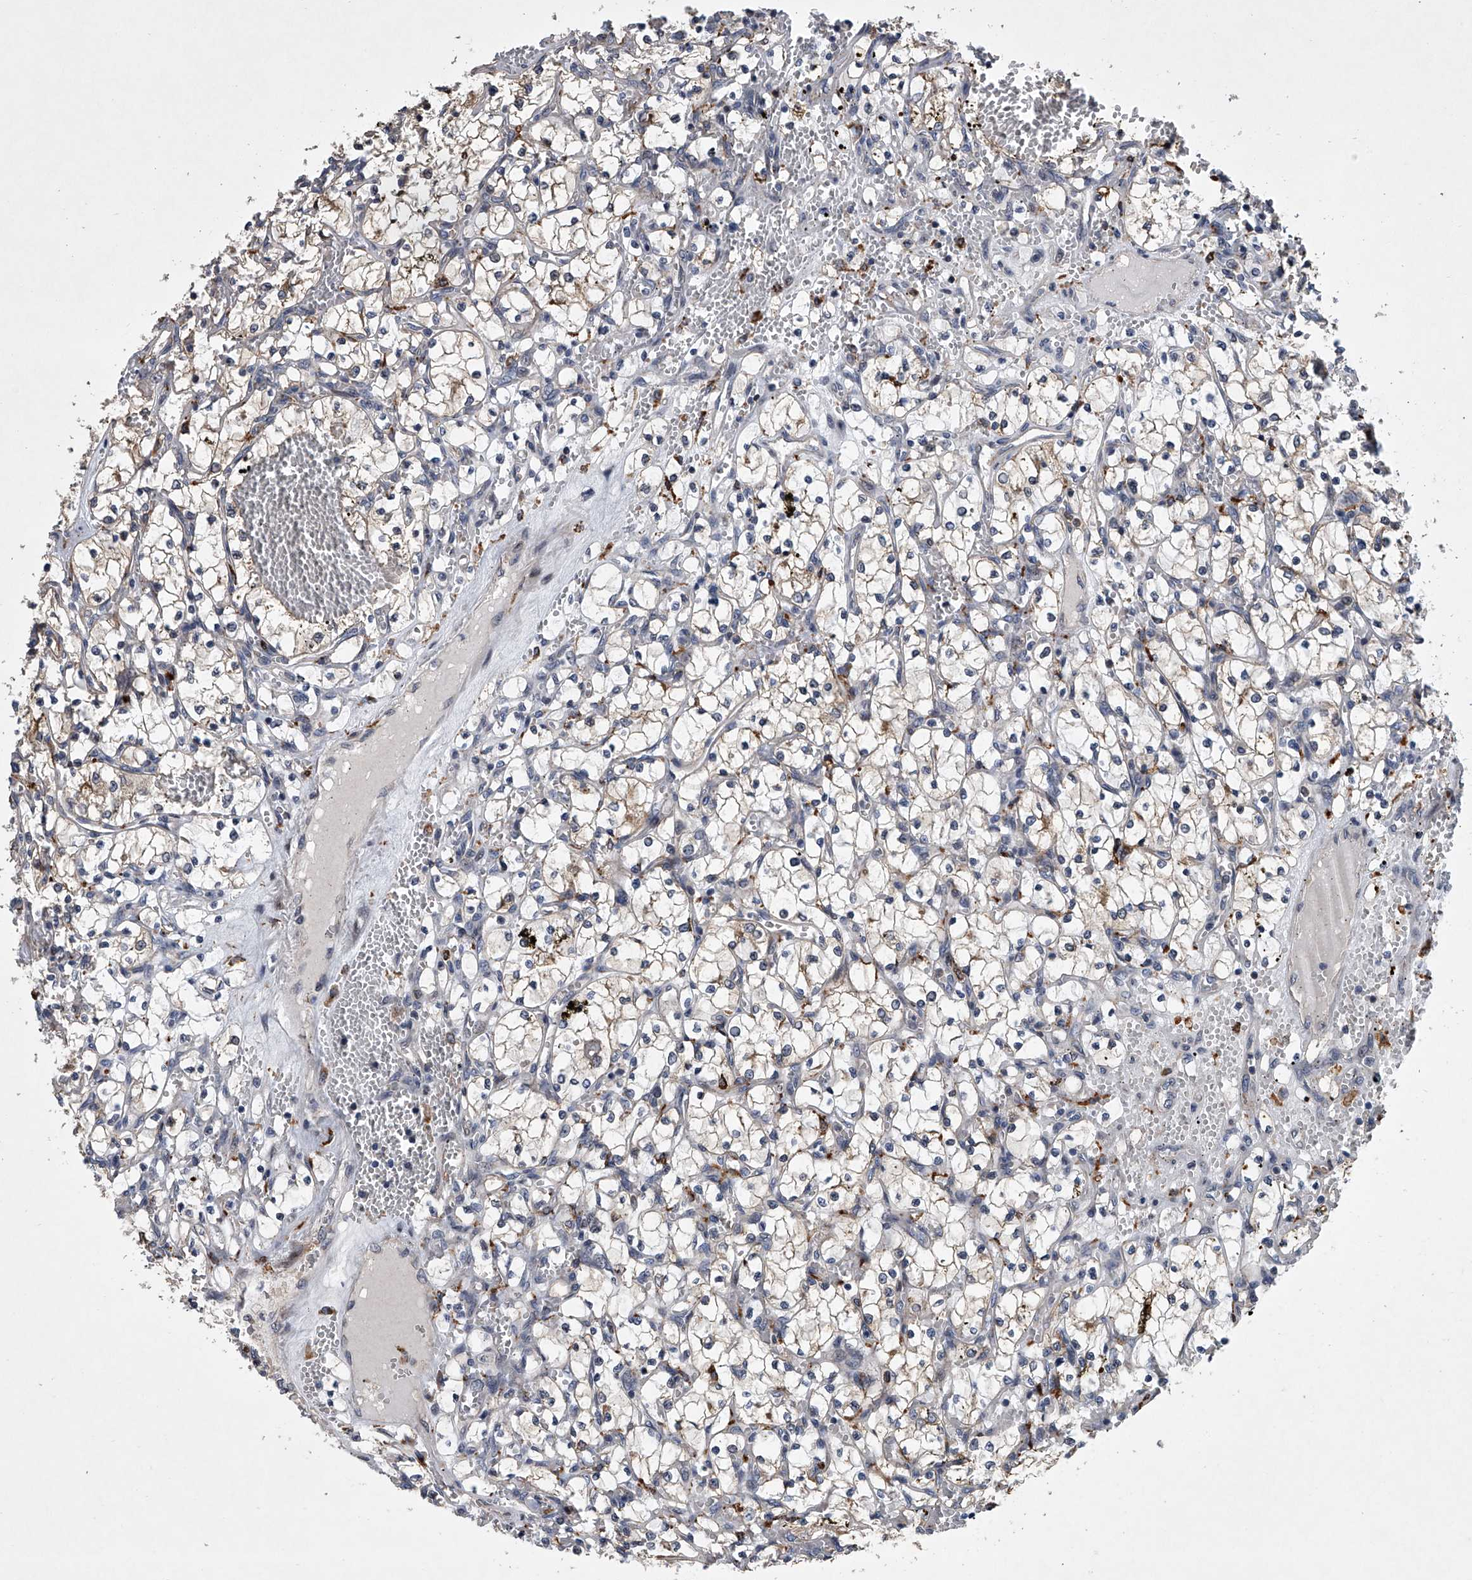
{"staining": {"intensity": "weak", "quantity": "<25%", "location": "cytoplasmic/membranous"}, "tissue": "renal cancer", "cell_type": "Tumor cells", "image_type": "cancer", "snomed": [{"axis": "morphology", "description": "Adenocarcinoma, NOS"}, {"axis": "topography", "description": "Kidney"}], "caption": "This histopathology image is of renal cancer (adenocarcinoma) stained with immunohistochemistry (IHC) to label a protein in brown with the nuclei are counter-stained blue. There is no expression in tumor cells.", "gene": "TRIM8", "patient": {"sex": "female", "age": 69}}